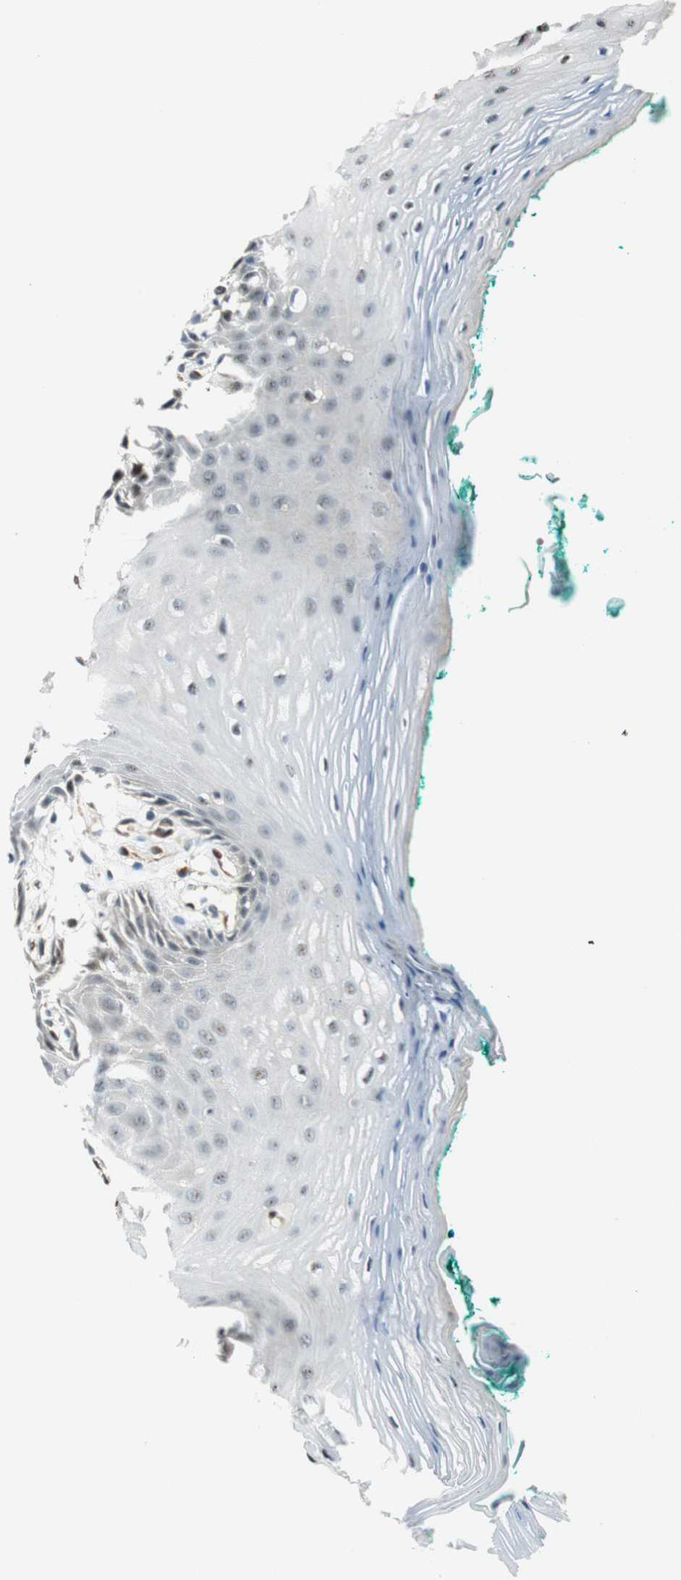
{"staining": {"intensity": "weak", "quantity": "25%-75%", "location": "nuclear"}, "tissue": "oral mucosa", "cell_type": "Squamous epithelial cells", "image_type": "normal", "snomed": [{"axis": "morphology", "description": "Normal tissue, NOS"}, {"axis": "topography", "description": "Skeletal muscle"}, {"axis": "topography", "description": "Oral tissue"}, {"axis": "topography", "description": "Peripheral nerve tissue"}], "caption": "Immunohistochemistry (IHC) (DAB (3,3'-diaminobenzidine)) staining of benign oral mucosa shows weak nuclear protein expression in approximately 25%-75% of squamous epithelial cells.", "gene": "LXN", "patient": {"sex": "female", "age": 84}}